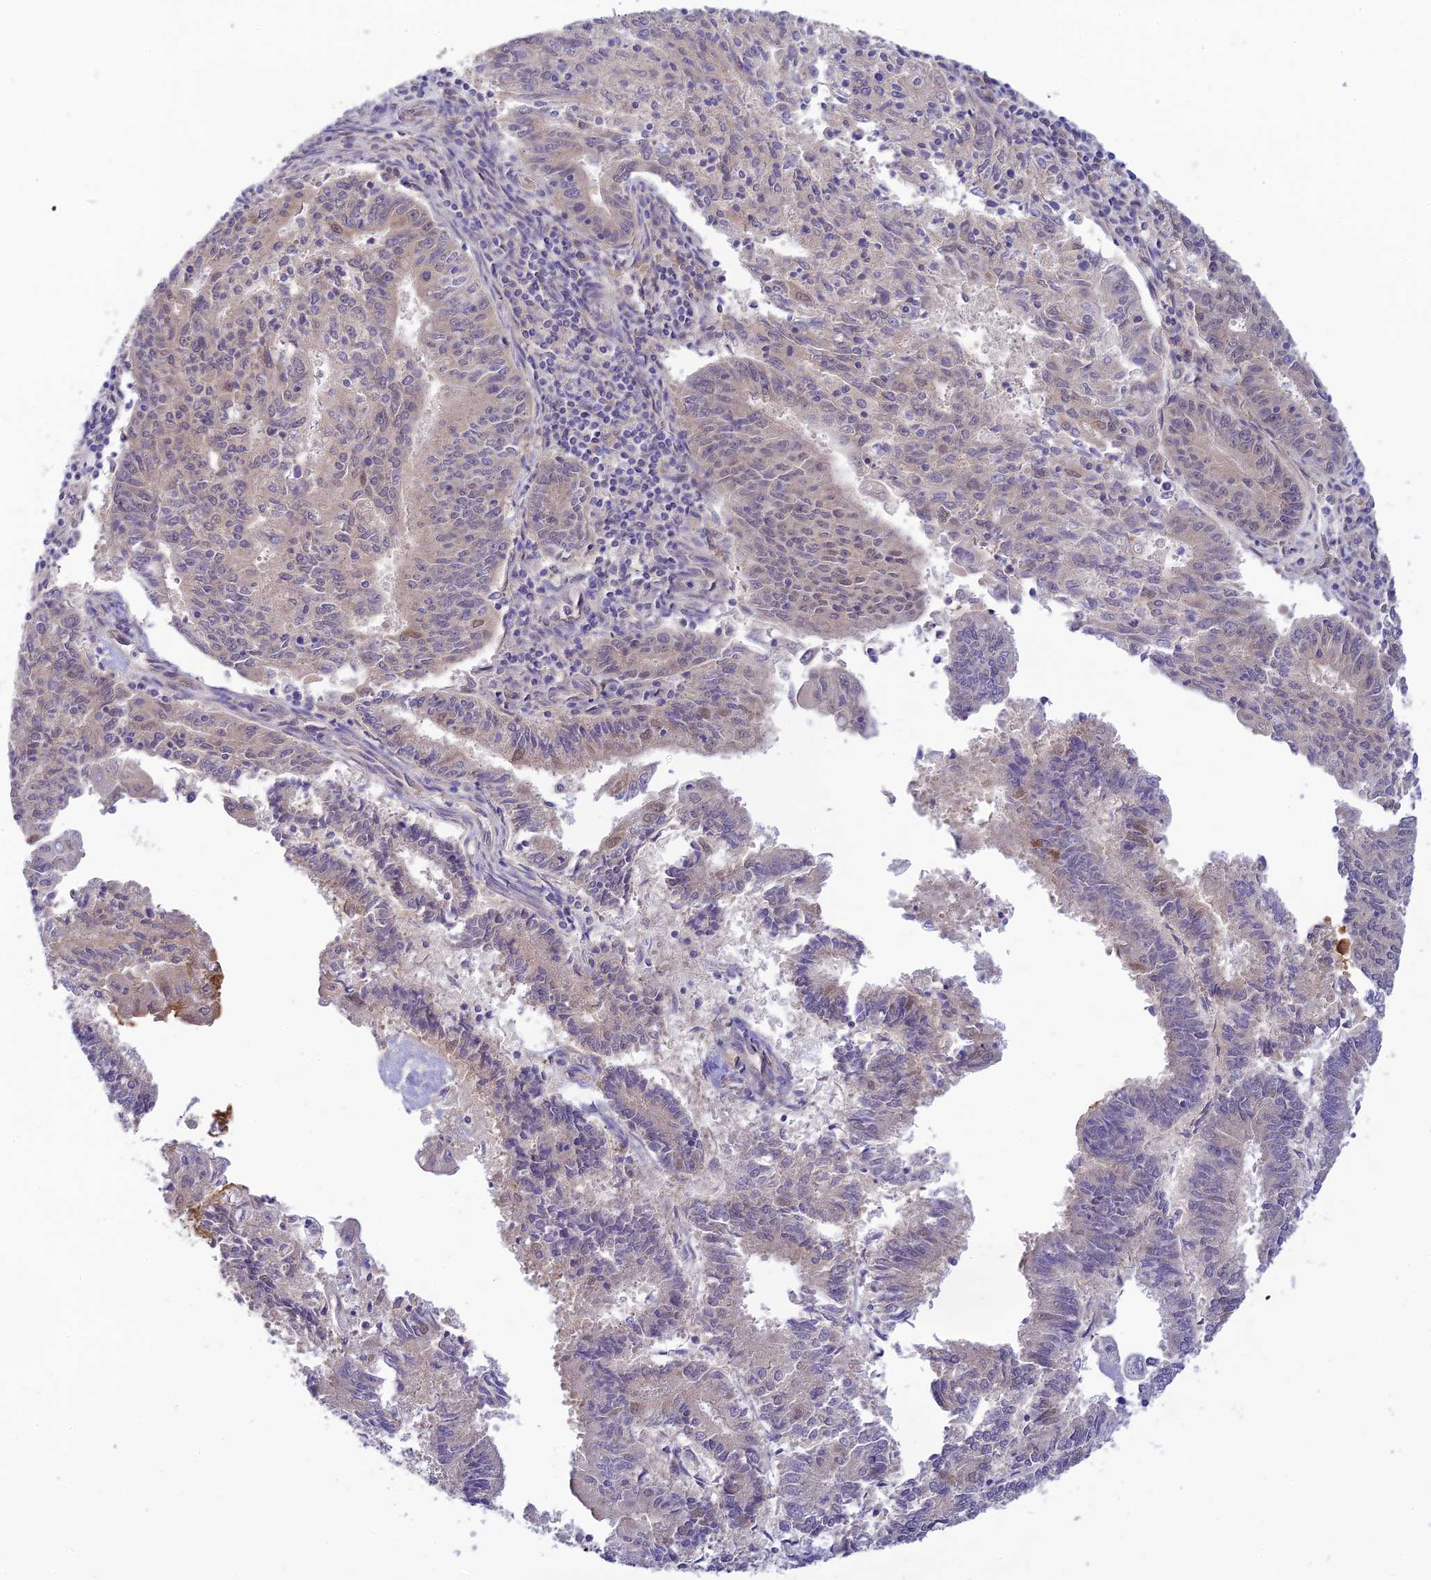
{"staining": {"intensity": "weak", "quantity": "25%-75%", "location": "nuclear"}, "tissue": "endometrial cancer", "cell_type": "Tumor cells", "image_type": "cancer", "snomed": [{"axis": "morphology", "description": "Adenocarcinoma, NOS"}, {"axis": "topography", "description": "Endometrium"}], "caption": "Tumor cells show weak nuclear expression in approximately 25%-75% of cells in endometrial cancer. (DAB = brown stain, brightfield microscopy at high magnification).", "gene": "SKIC8", "patient": {"sex": "female", "age": 59}}